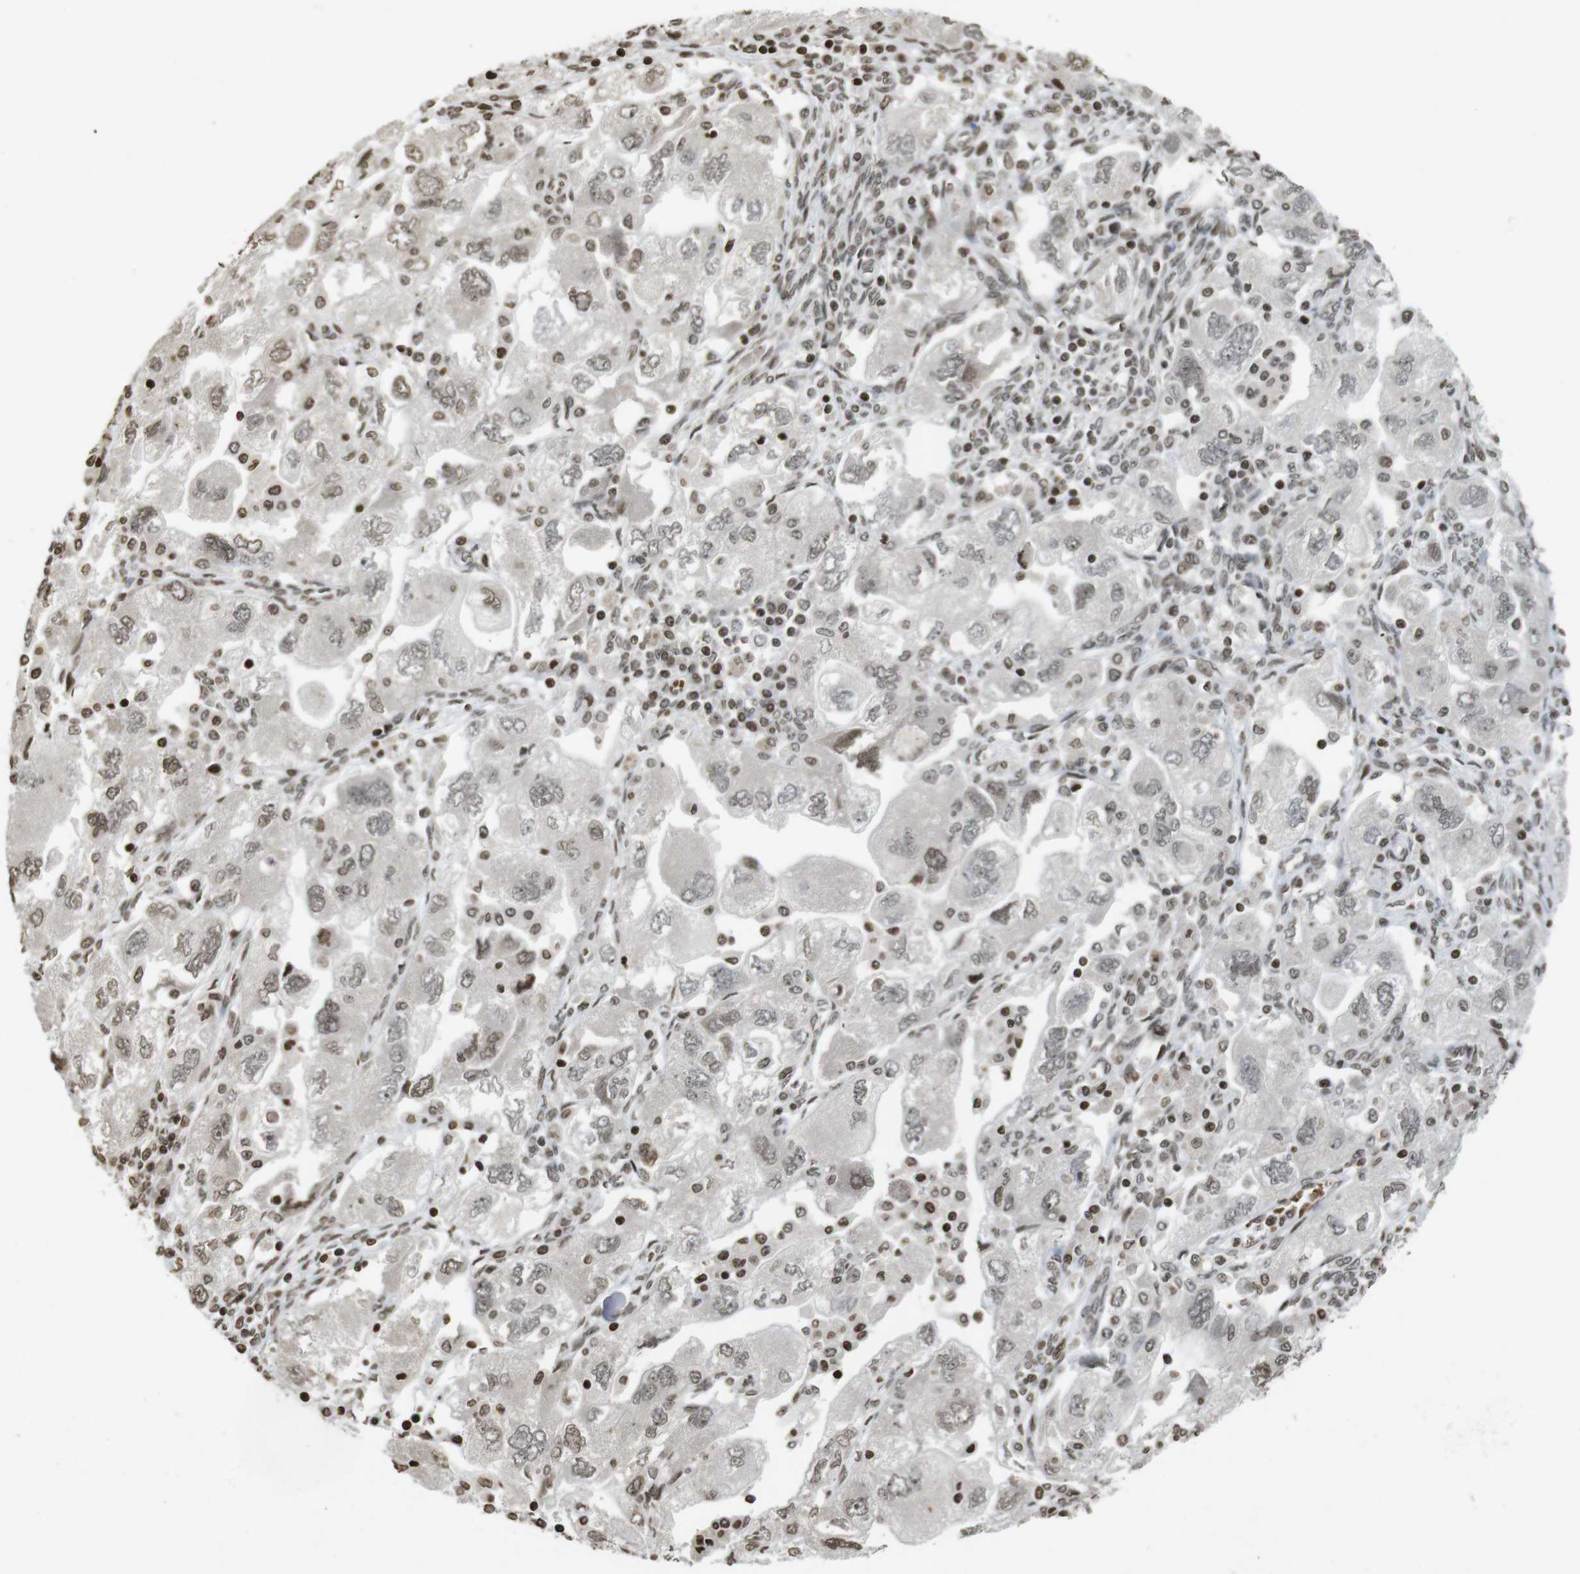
{"staining": {"intensity": "weak", "quantity": "25%-75%", "location": "nuclear"}, "tissue": "ovarian cancer", "cell_type": "Tumor cells", "image_type": "cancer", "snomed": [{"axis": "morphology", "description": "Carcinoma, NOS"}, {"axis": "morphology", "description": "Cystadenocarcinoma, serous, NOS"}, {"axis": "topography", "description": "Ovary"}], "caption": "A brown stain labels weak nuclear positivity of a protein in human ovarian cancer (serous cystadenocarcinoma) tumor cells.", "gene": "FOXA3", "patient": {"sex": "female", "age": 69}}